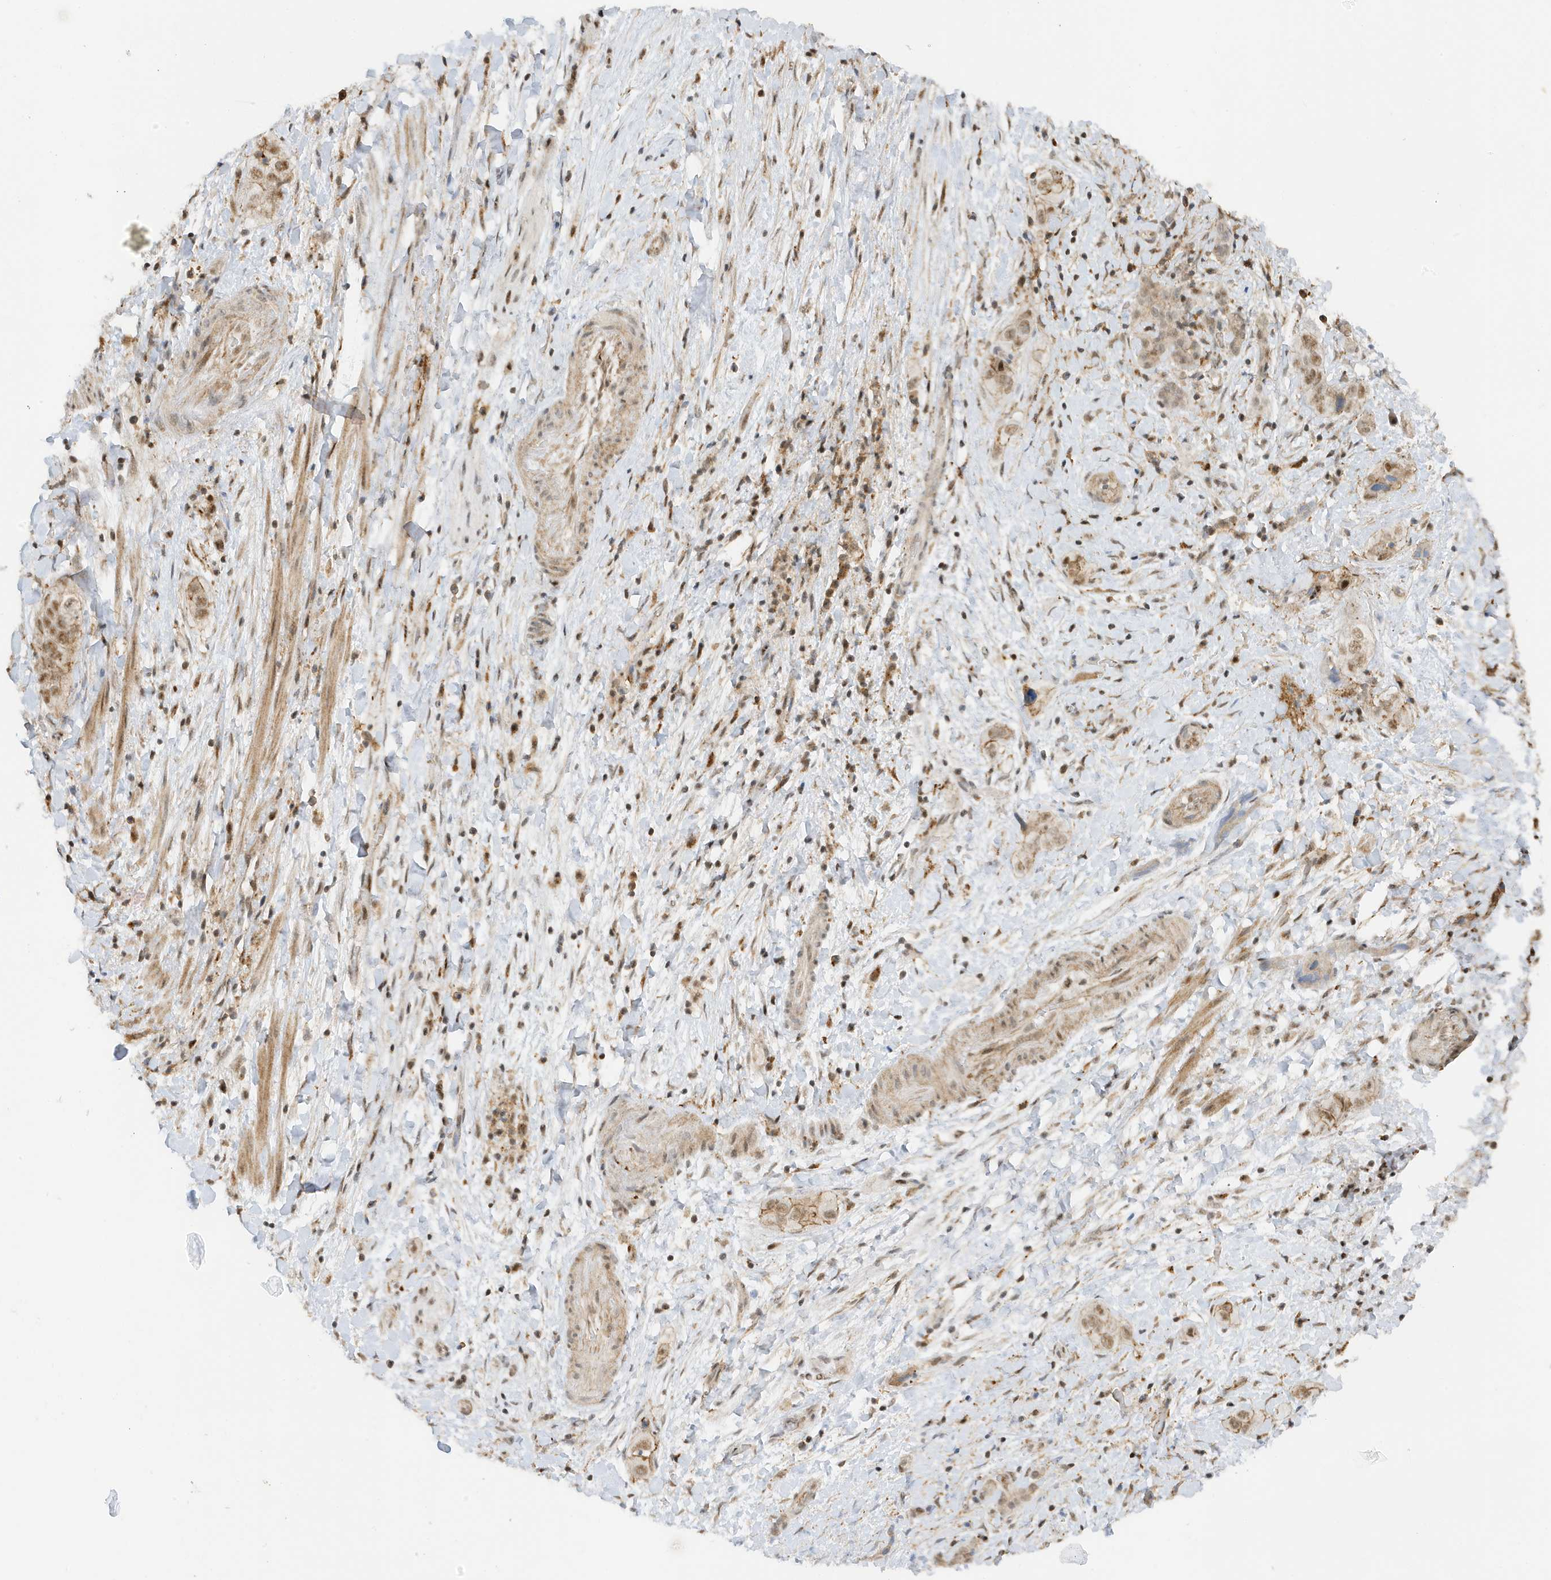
{"staining": {"intensity": "moderate", "quantity": ">75%", "location": "nuclear"}, "tissue": "liver cancer", "cell_type": "Tumor cells", "image_type": "cancer", "snomed": [{"axis": "morphology", "description": "Cholangiocarcinoma"}, {"axis": "topography", "description": "Liver"}], "caption": "Immunohistochemical staining of liver cancer (cholangiocarcinoma) displays medium levels of moderate nuclear protein staining in about >75% of tumor cells.", "gene": "TATDN3", "patient": {"sex": "female", "age": 52}}